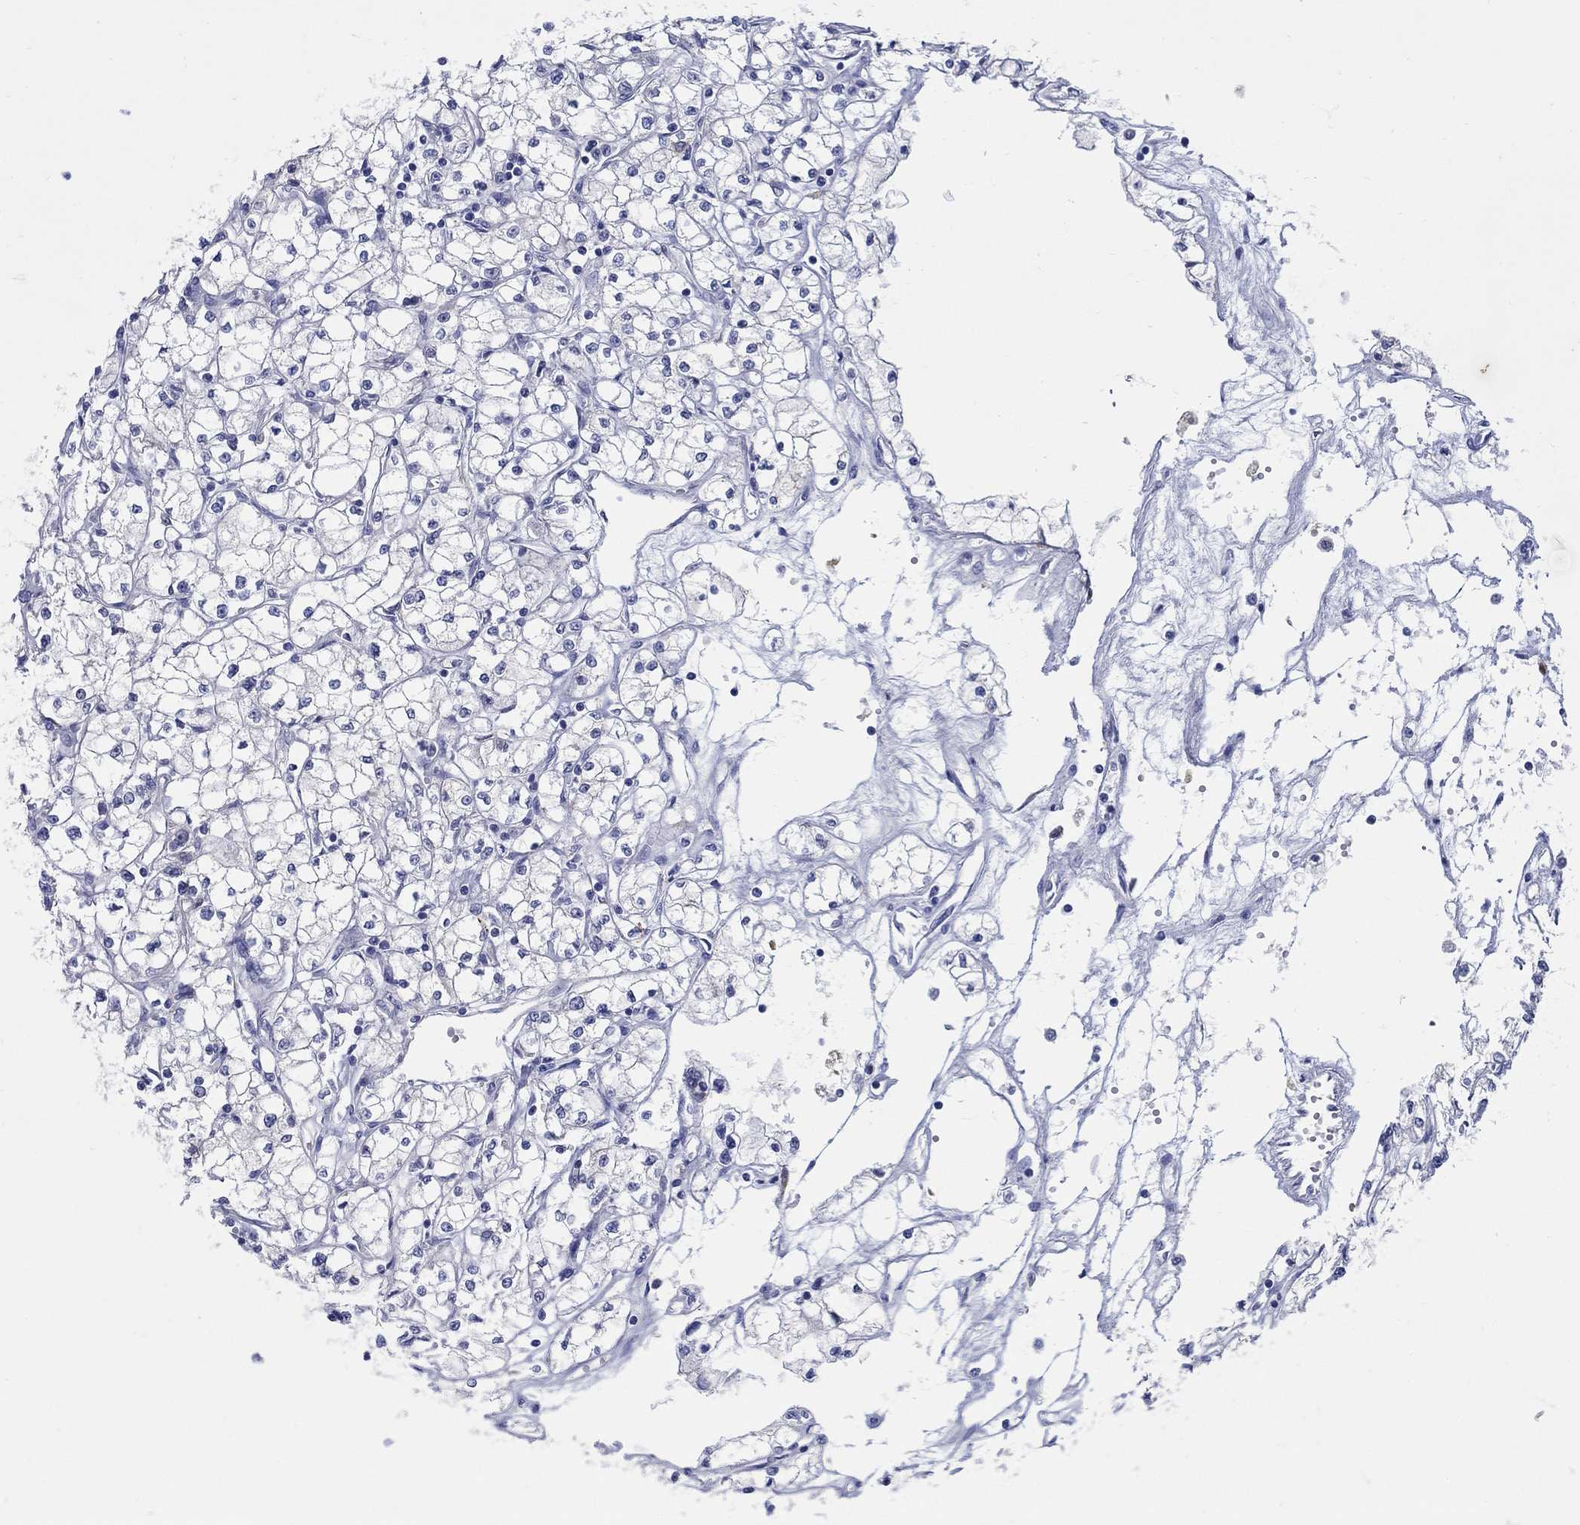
{"staining": {"intensity": "negative", "quantity": "none", "location": "none"}, "tissue": "renal cancer", "cell_type": "Tumor cells", "image_type": "cancer", "snomed": [{"axis": "morphology", "description": "Adenocarcinoma, NOS"}, {"axis": "topography", "description": "Kidney"}], "caption": "Micrograph shows no significant protein staining in tumor cells of renal cancer (adenocarcinoma).", "gene": "REEP2", "patient": {"sex": "male", "age": 67}}